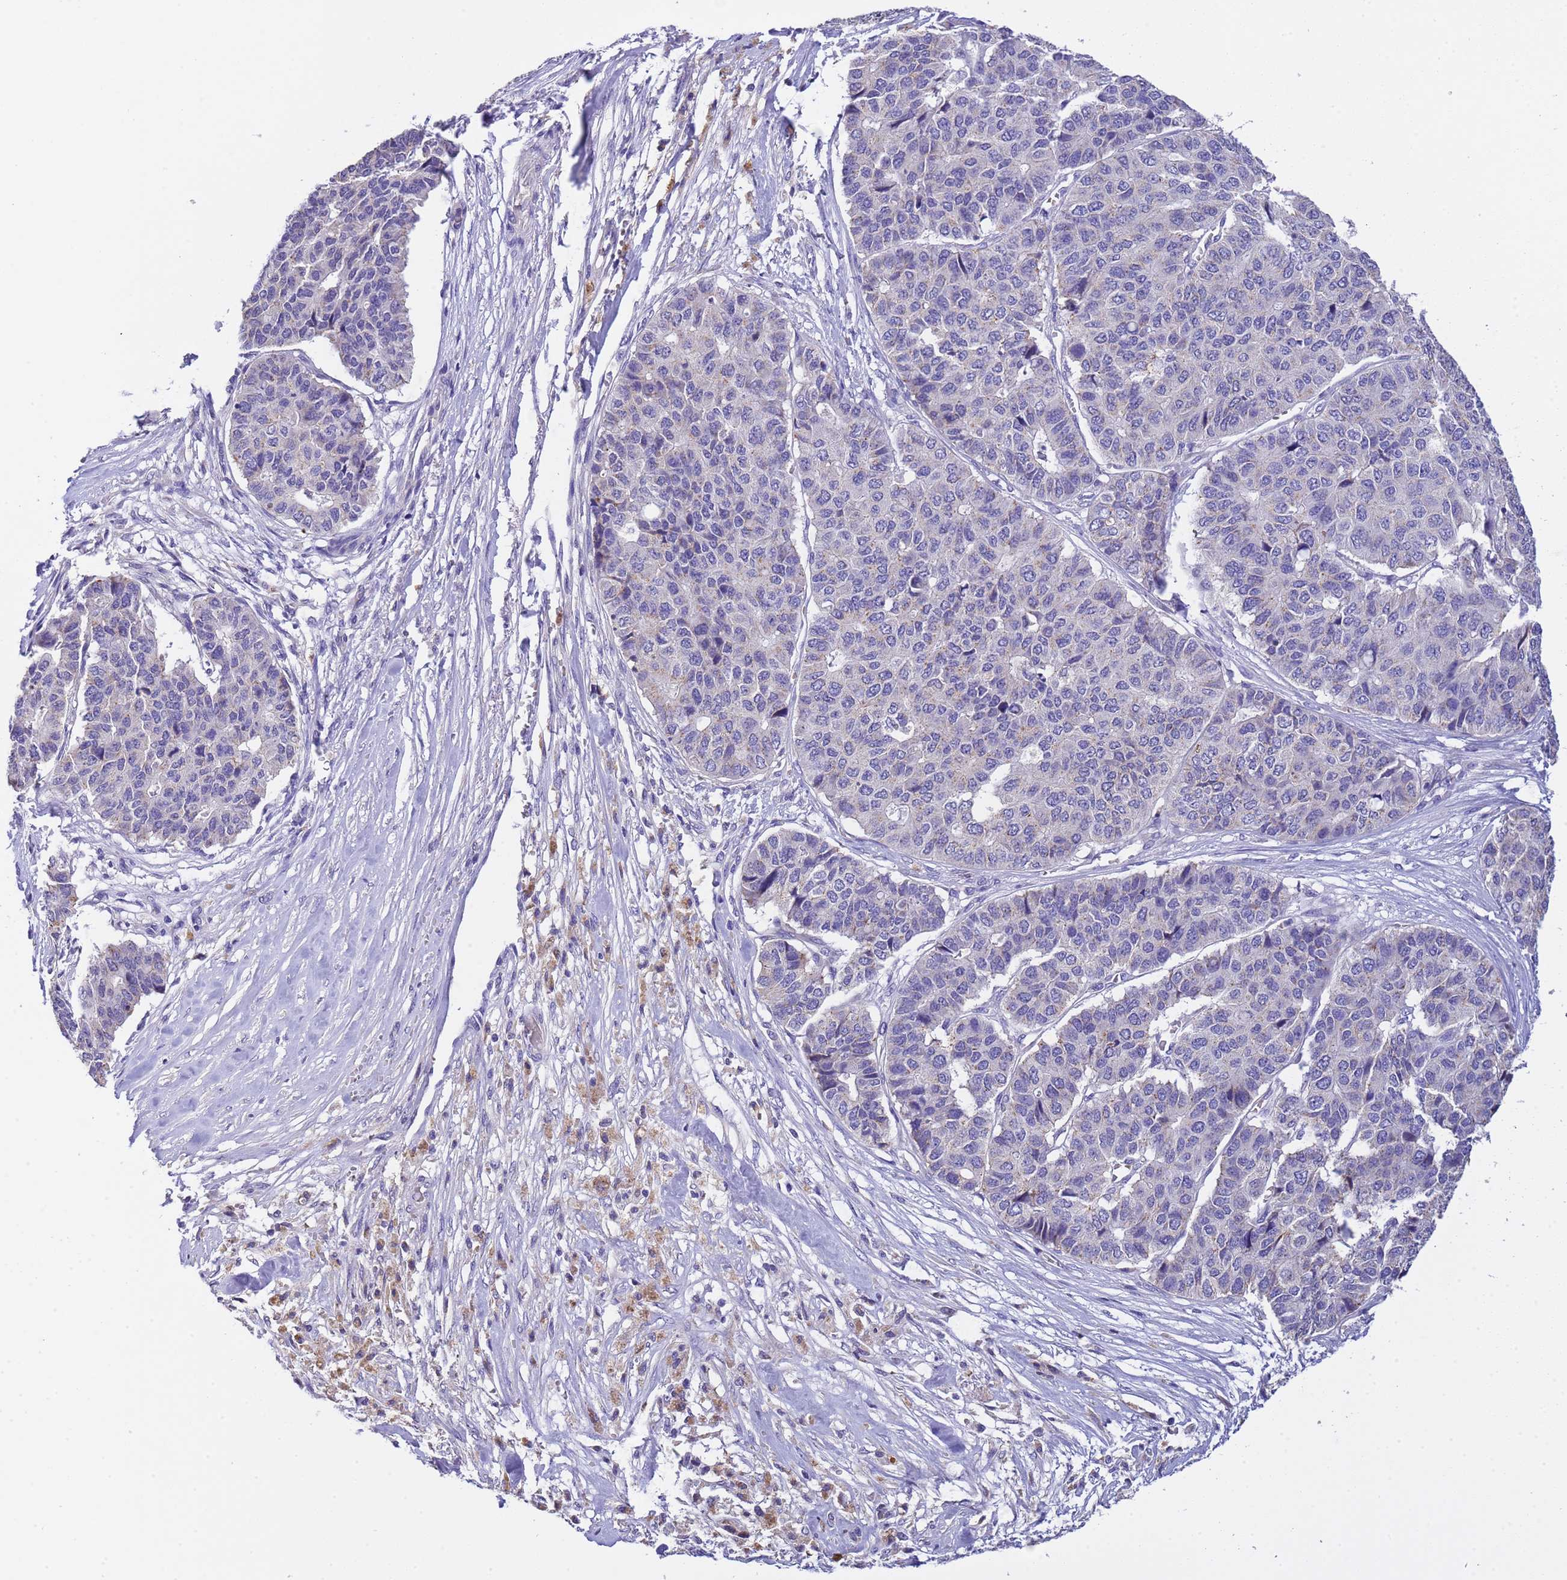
{"staining": {"intensity": "negative", "quantity": "none", "location": "none"}, "tissue": "pancreatic cancer", "cell_type": "Tumor cells", "image_type": "cancer", "snomed": [{"axis": "morphology", "description": "Adenocarcinoma, NOS"}, {"axis": "topography", "description": "Pancreas"}], "caption": "DAB immunohistochemical staining of pancreatic cancer exhibits no significant staining in tumor cells. (Stains: DAB (3,3'-diaminobenzidine) IHC with hematoxylin counter stain, Microscopy: brightfield microscopy at high magnification).", "gene": "SLC24A3", "patient": {"sex": "male", "age": 50}}